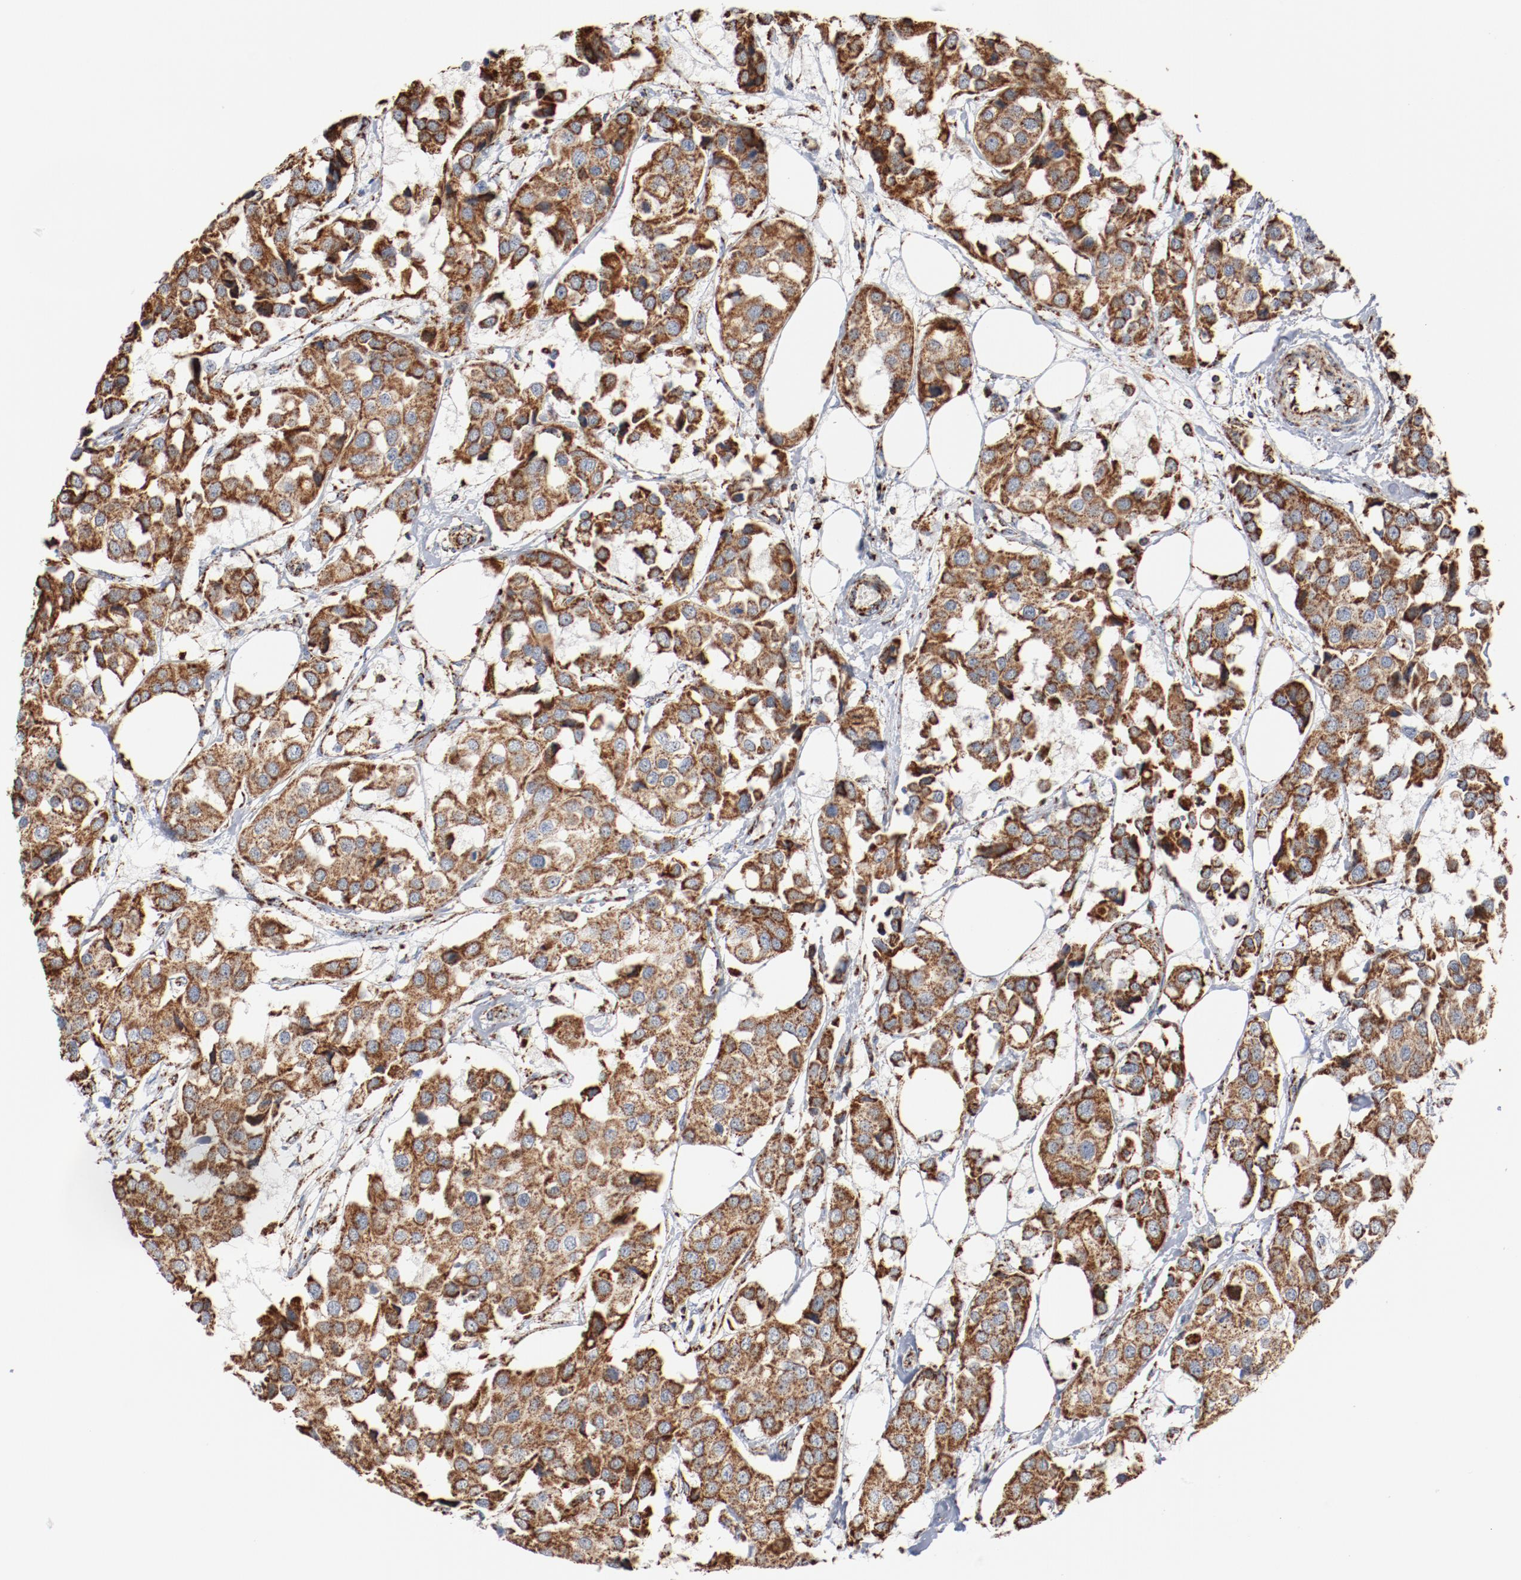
{"staining": {"intensity": "moderate", "quantity": ">75%", "location": "cytoplasmic/membranous"}, "tissue": "breast cancer", "cell_type": "Tumor cells", "image_type": "cancer", "snomed": [{"axis": "morphology", "description": "Duct carcinoma"}, {"axis": "topography", "description": "Breast"}], "caption": "Immunohistochemistry image of breast cancer stained for a protein (brown), which shows medium levels of moderate cytoplasmic/membranous staining in approximately >75% of tumor cells.", "gene": "NDUFS4", "patient": {"sex": "female", "age": 80}}